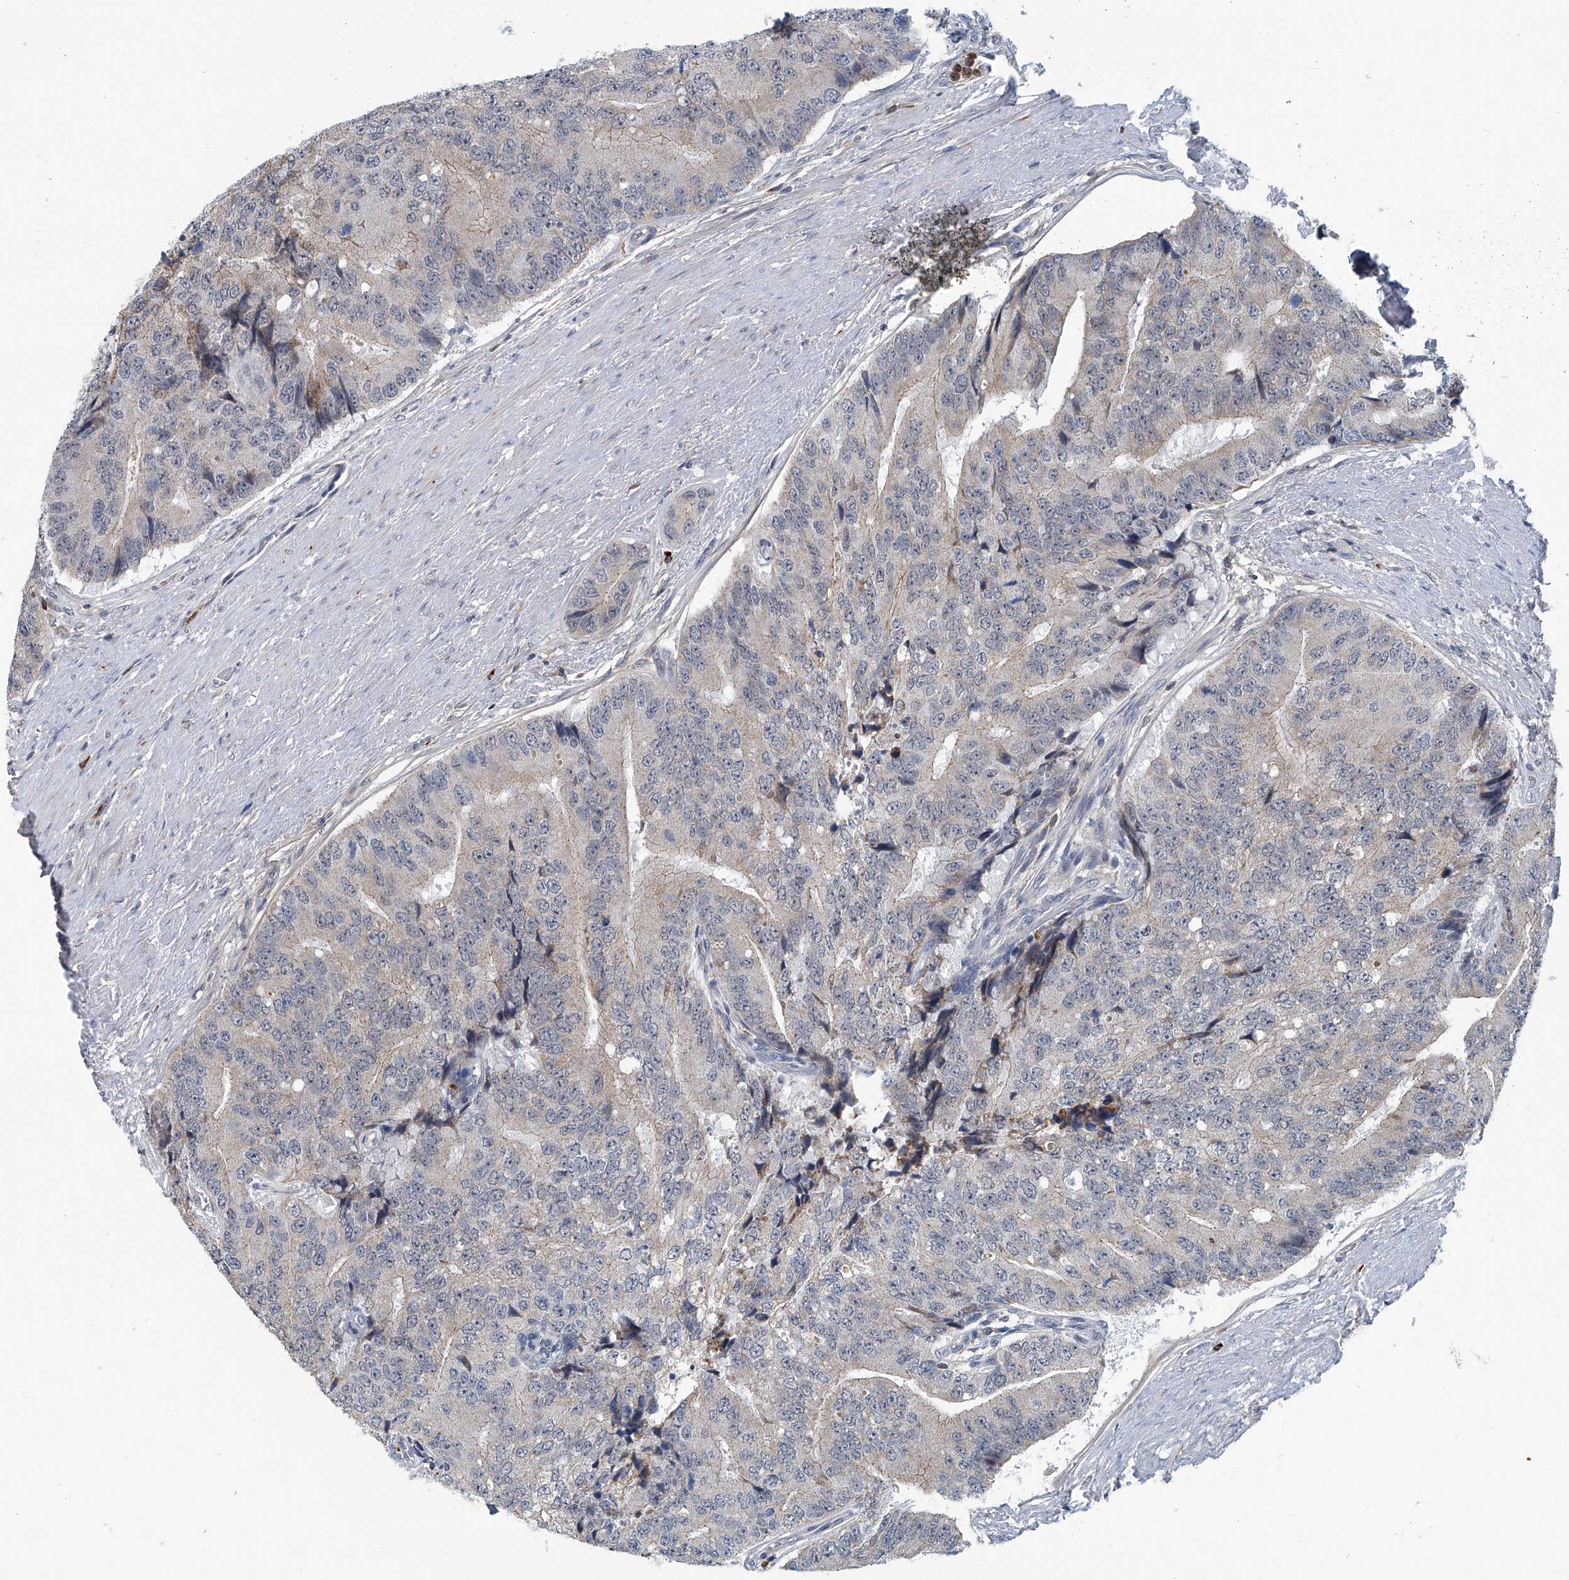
{"staining": {"intensity": "weak", "quantity": "<25%", "location": "cytoplasmic/membranous"}, "tissue": "prostate cancer", "cell_type": "Tumor cells", "image_type": "cancer", "snomed": [{"axis": "morphology", "description": "Adenocarcinoma, High grade"}, {"axis": "topography", "description": "Prostate"}], "caption": "High-grade adenocarcinoma (prostate) was stained to show a protein in brown. There is no significant expression in tumor cells.", "gene": "AKNAD1", "patient": {"sex": "male", "age": 70}}